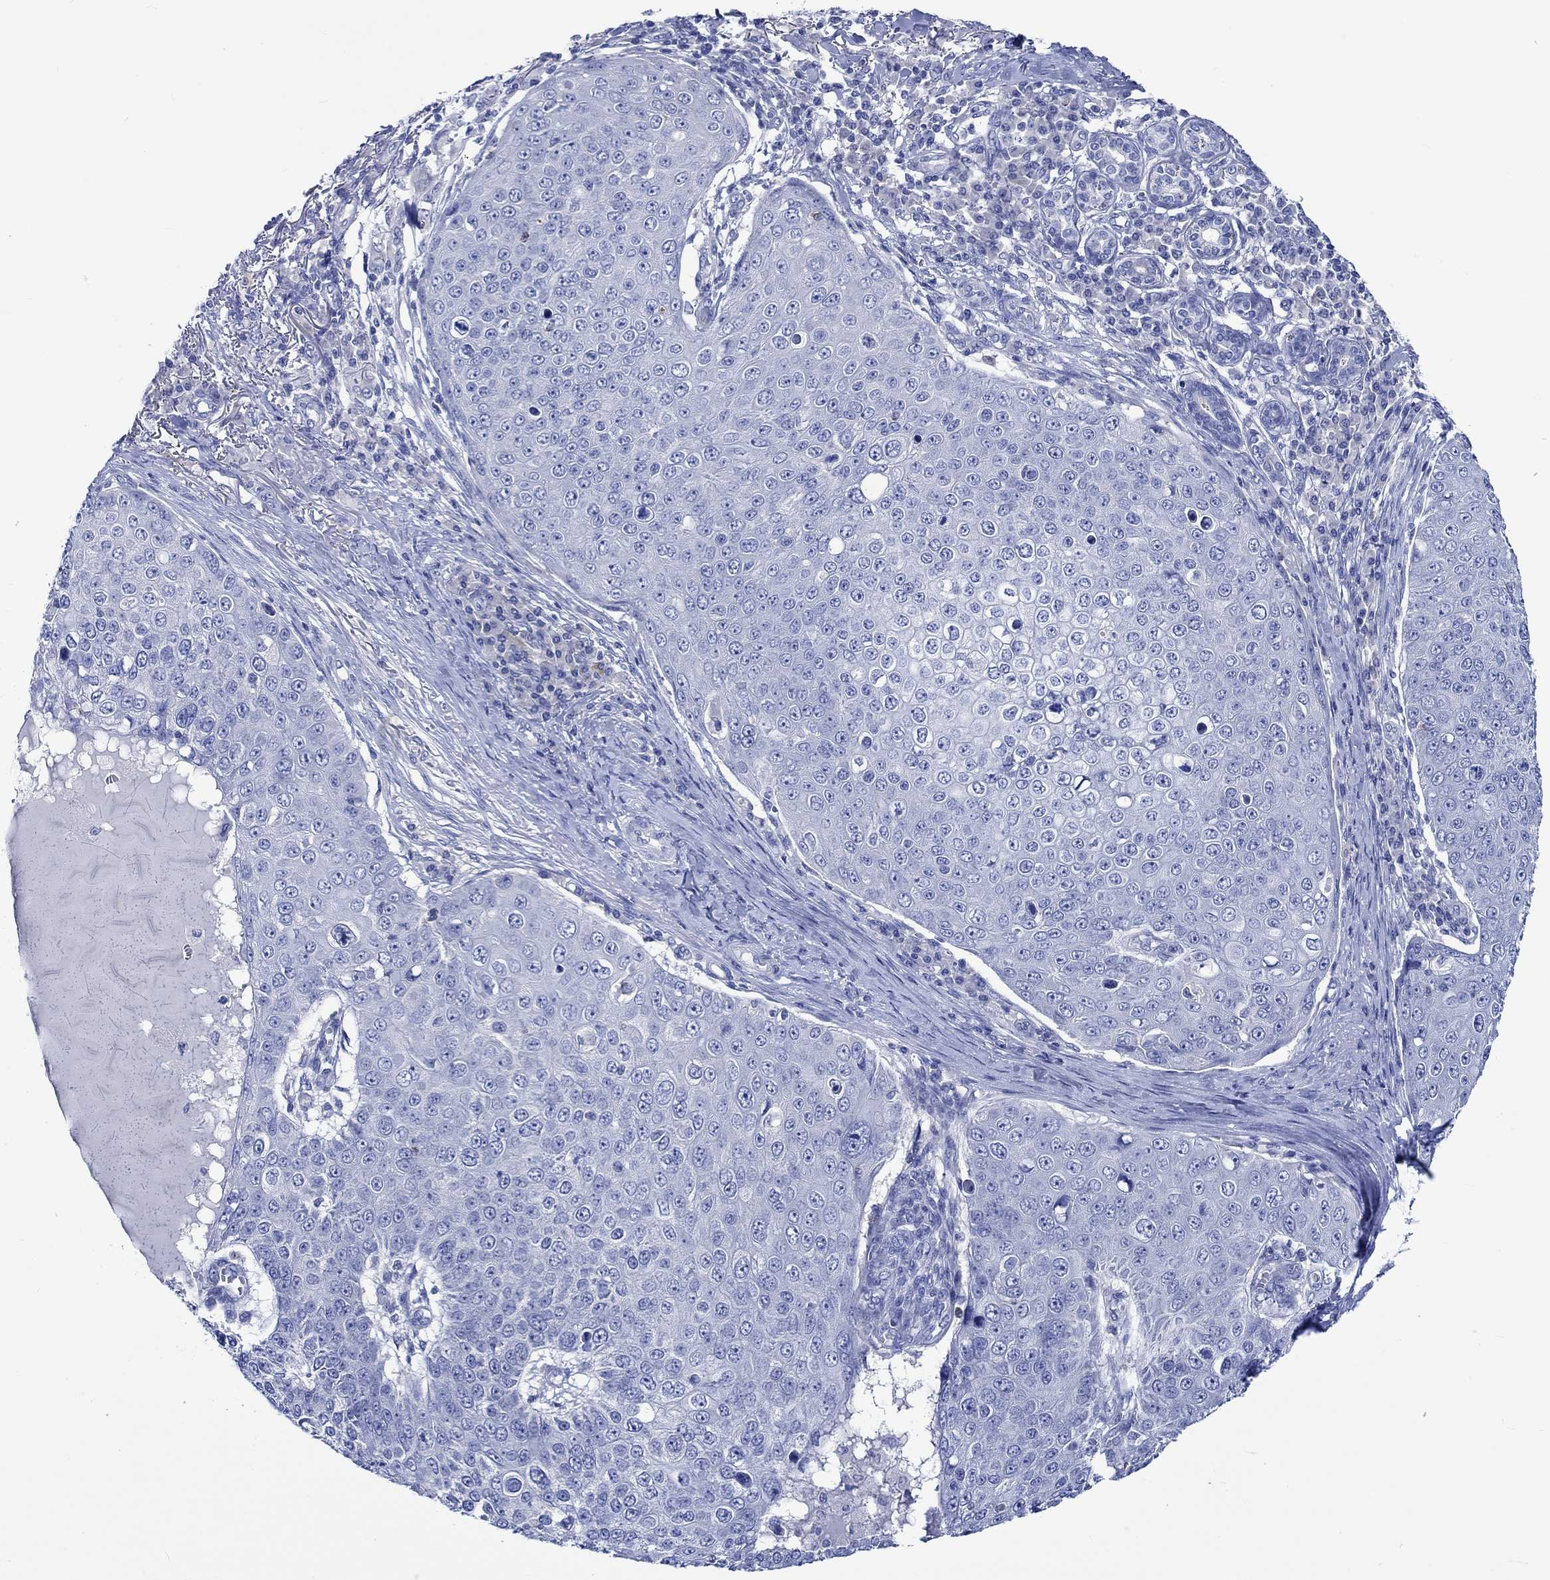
{"staining": {"intensity": "negative", "quantity": "none", "location": "none"}, "tissue": "skin cancer", "cell_type": "Tumor cells", "image_type": "cancer", "snomed": [{"axis": "morphology", "description": "Squamous cell carcinoma, NOS"}, {"axis": "topography", "description": "Skin"}], "caption": "Tumor cells show no significant staining in skin cancer.", "gene": "PTPRN2", "patient": {"sex": "male", "age": 71}}